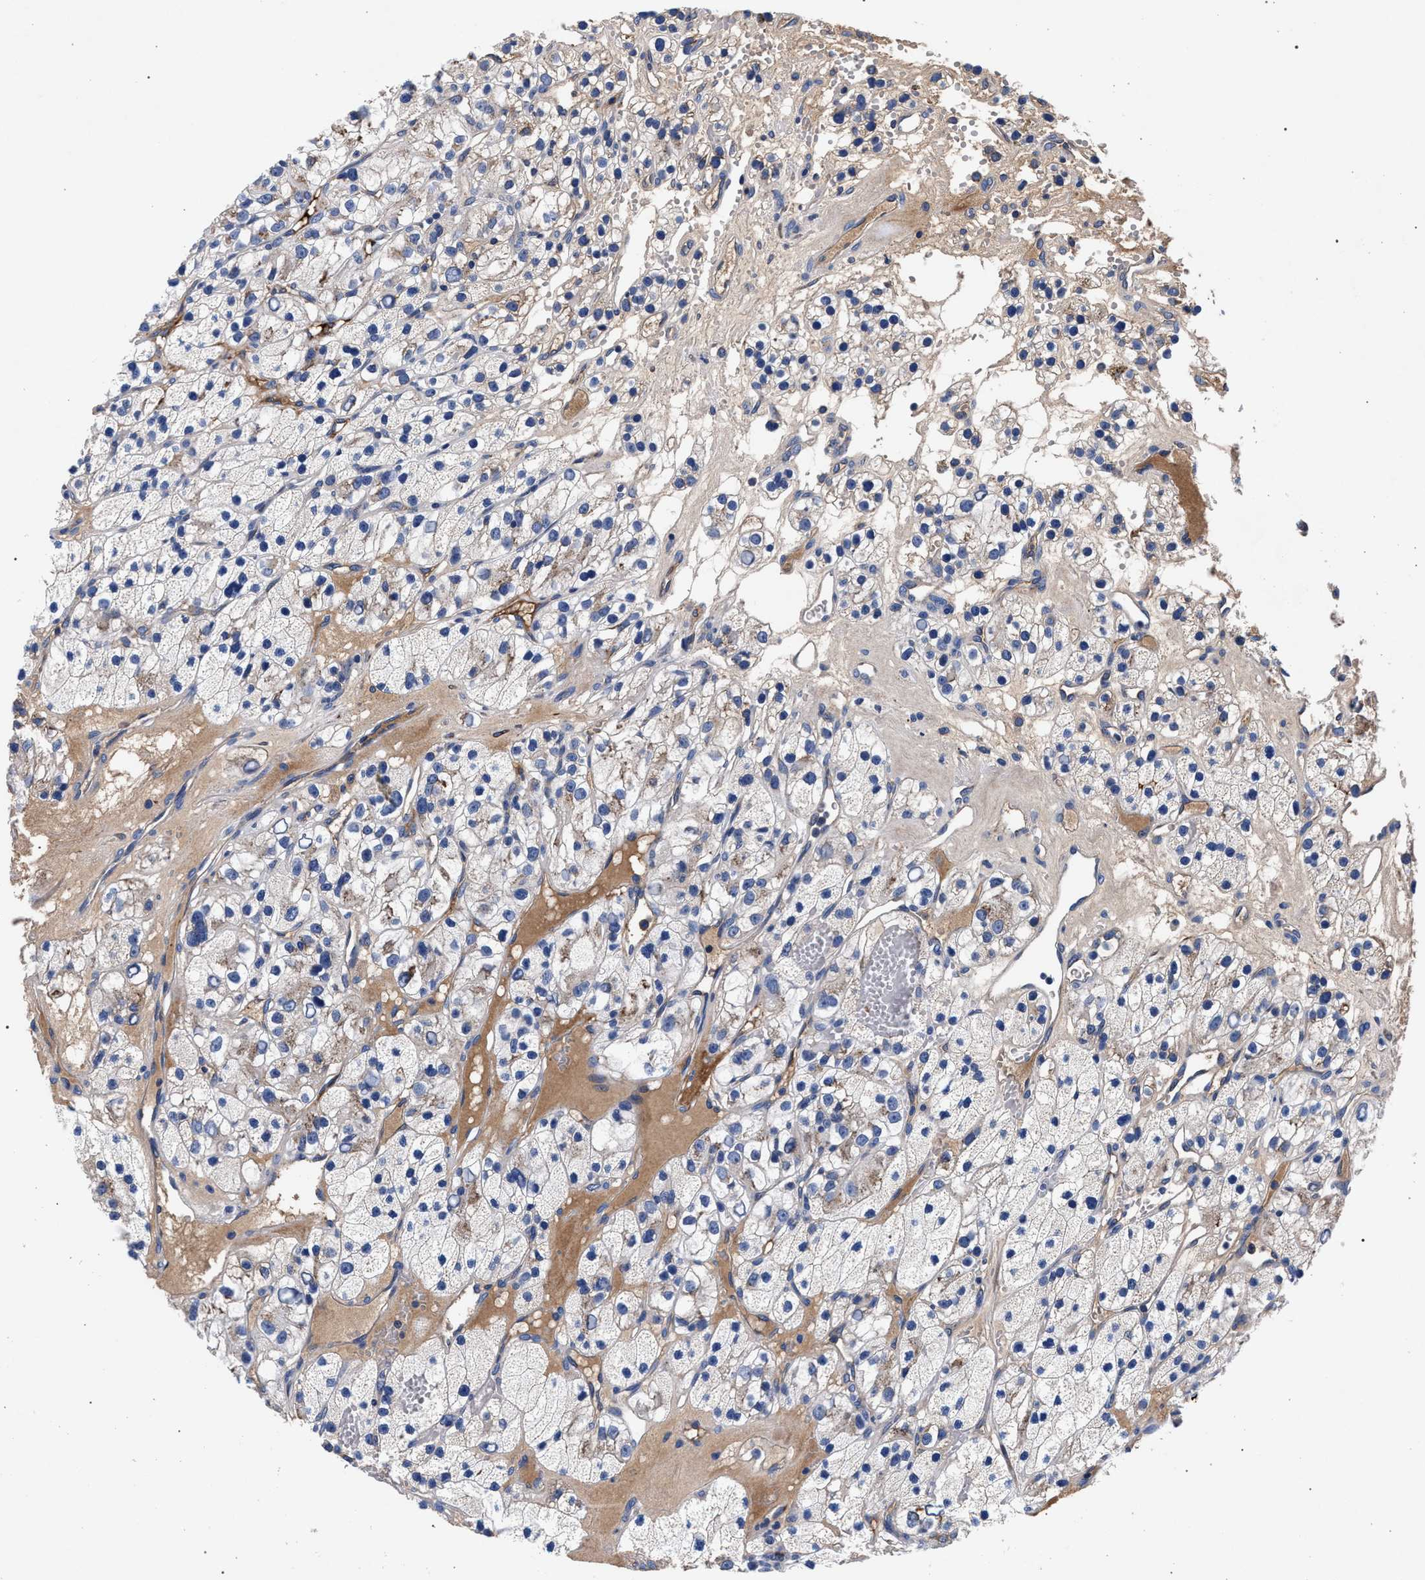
{"staining": {"intensity": "negative", "quantity": "none", "location": "none"}, "tissue": "renal cancer", "cell_type": "Tumor cells", "image_type": "cancer", "snomed": [{"axis": "morphology", "description": "Adenocarcinoma, NOS"}, {"axis": "topography", "description": "Kidney"}], "caption": "Adenocarcinoma (renal) stained for a protein using immunohistochemistry displays no expression tumor cells.", "gene": "ACOX1", "patient": {"sex": "female", "age": 57}}